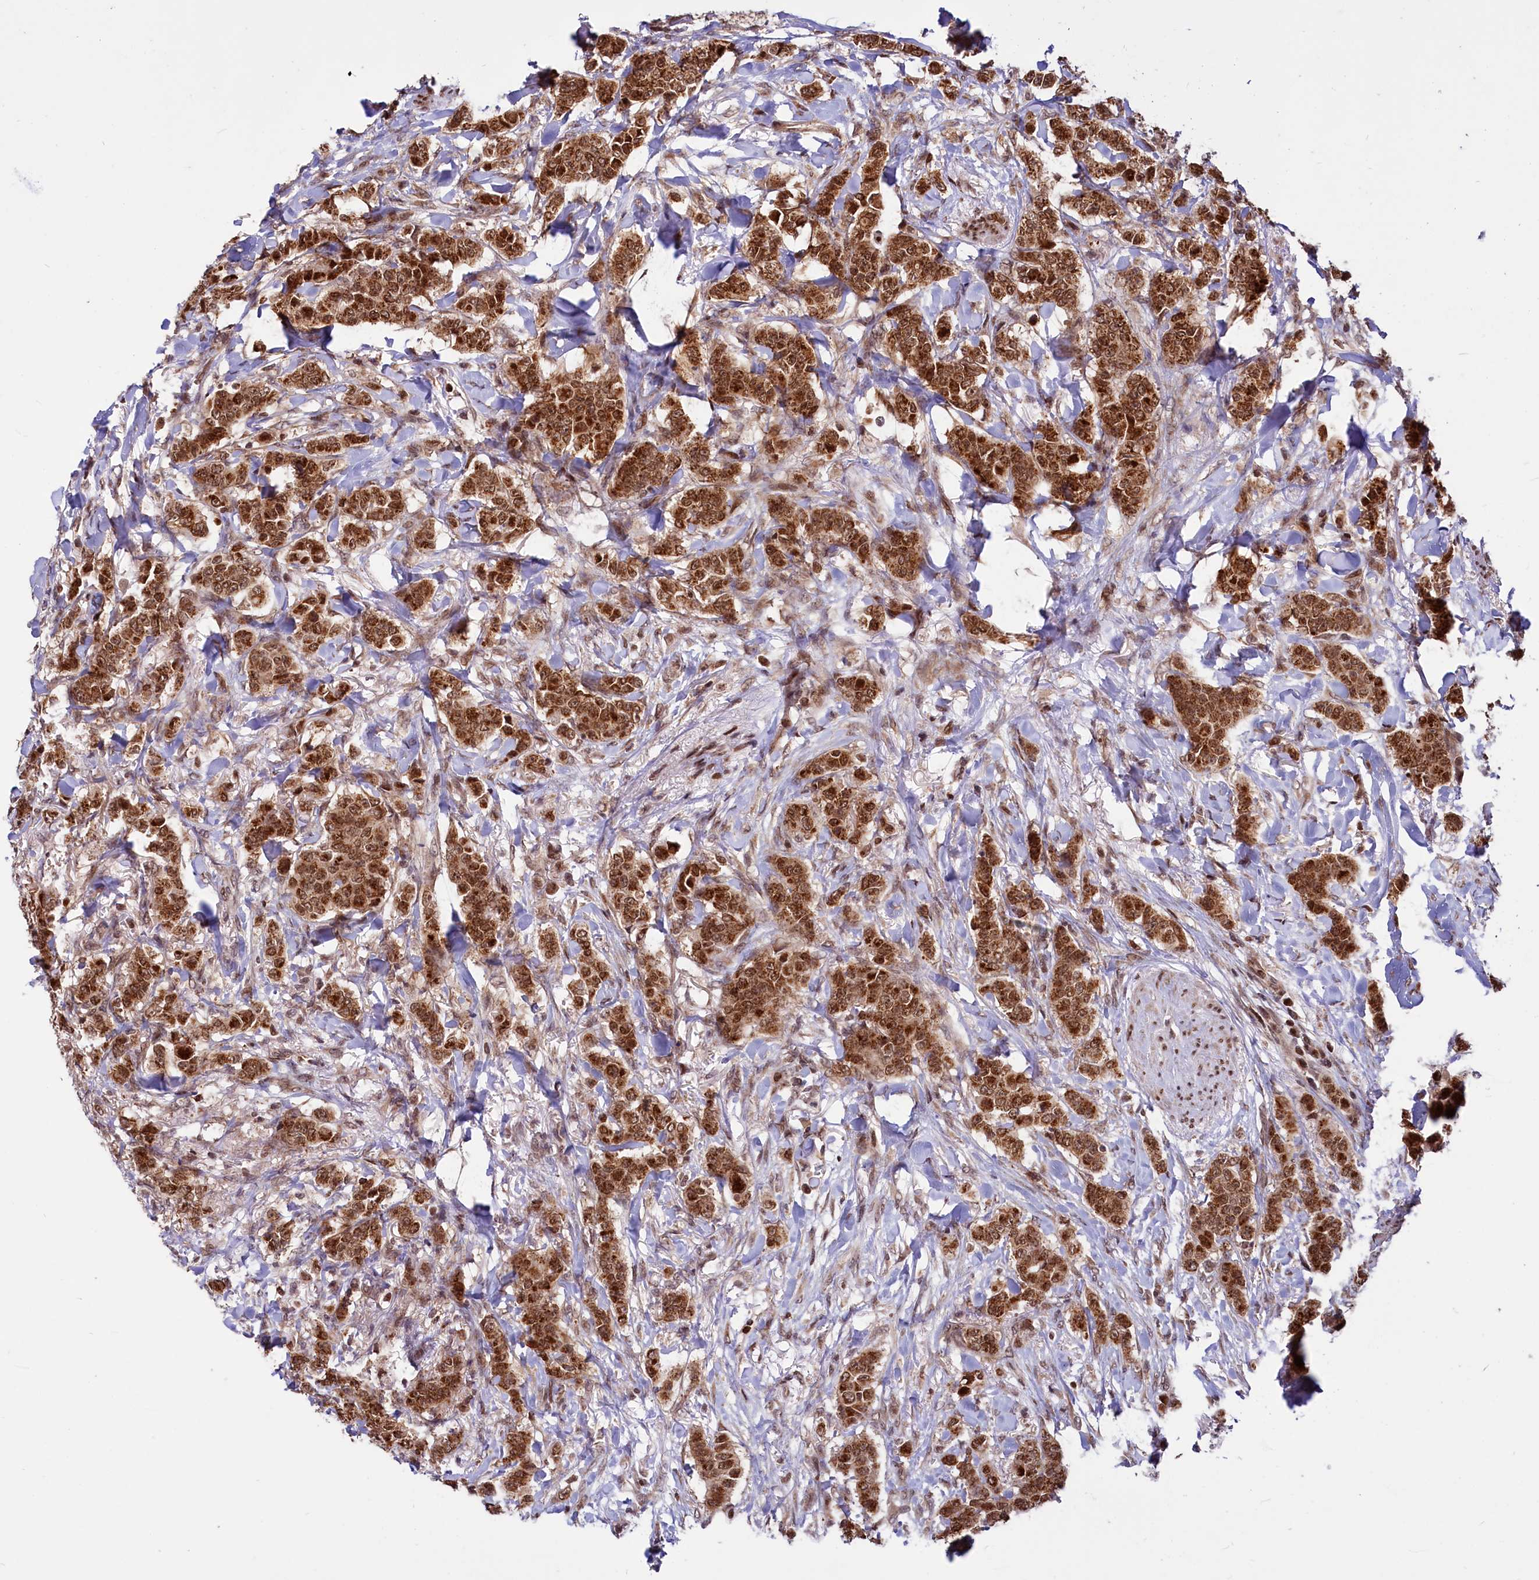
{"staining": {"intensity": "strong", "quantity": ">75%", "location": "cytoplasmic/membranous,nuclear"}, "tissue": "breast cancer", "cell_type": "Tumor cells", "image_type": "cancer", "snomed": [{"axis": "morphology", "description": "Duct carcinoma"}, {"axis": "topography", "description": "Breast"}], "caption": "Protein expression analysis of human breast intraductal carcinoma reveals strong cytoplasmic/membranous and nuclear staining in approximately >75% of tumor cells. Nuclei are stained in blue.", "gene": "PHC3", "patient": {"sex": "female", "age": 40}}